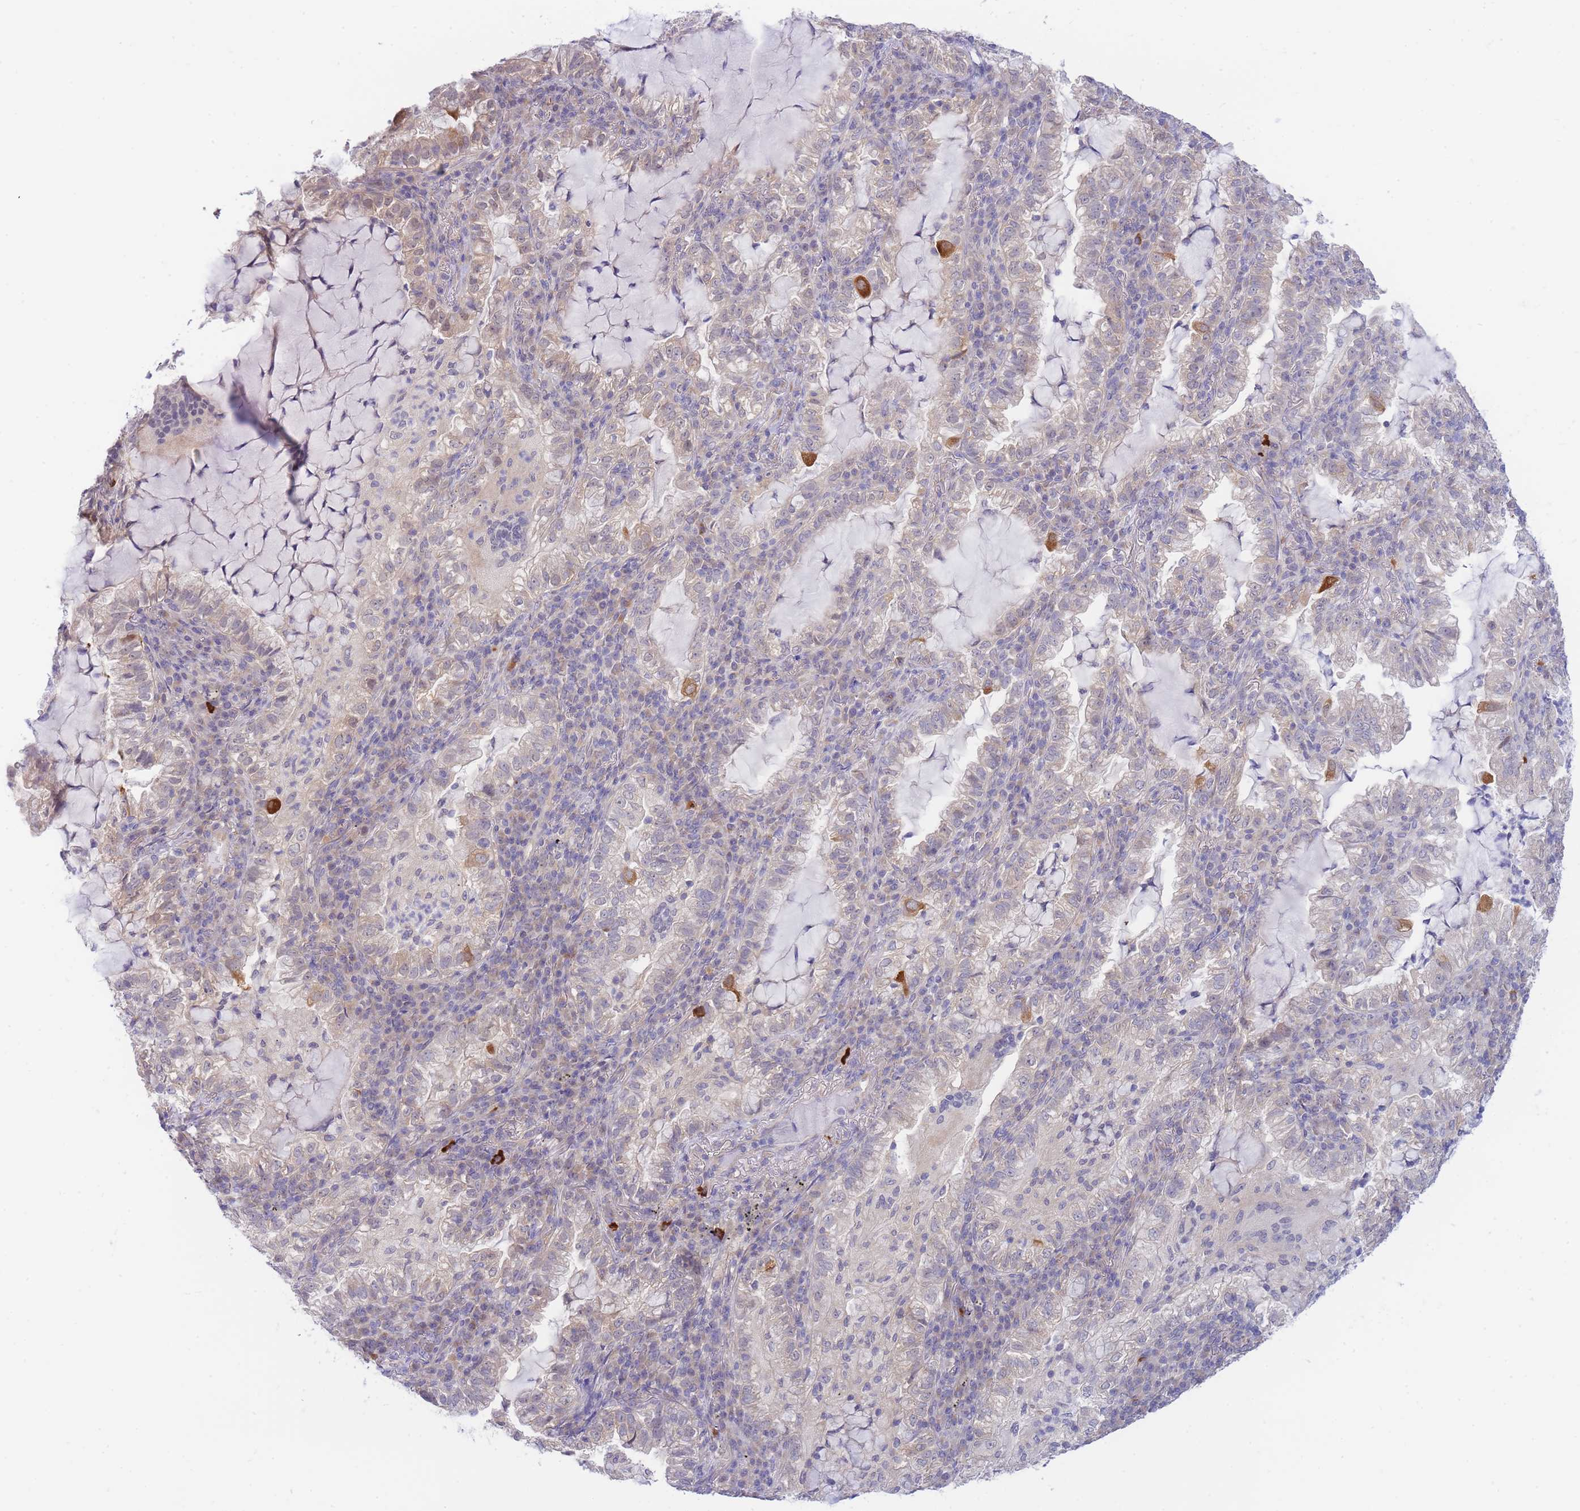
{"staining": {"intensity": "weak", "quantity": "25%-75%", "location": "cytoplasmic/membranous"}, "tissue": "lung cancer", "cell_type": "Tumor cells", "image_type": "cancer", "snomed": [{"axis": "morphology", "description": "Adenocarcinoma, NOS"}, {"axis": "topography", "description": "Lung"}], "caption": "Lung cancer stained with DAB immunohistochemistry (IHC) shows low levels of weak cytoplasmic/membranous expression in approximately 25%-75% of tumor cells.", "gene": "SUGT1", "patient": {"sex": "female", "age": 73}}